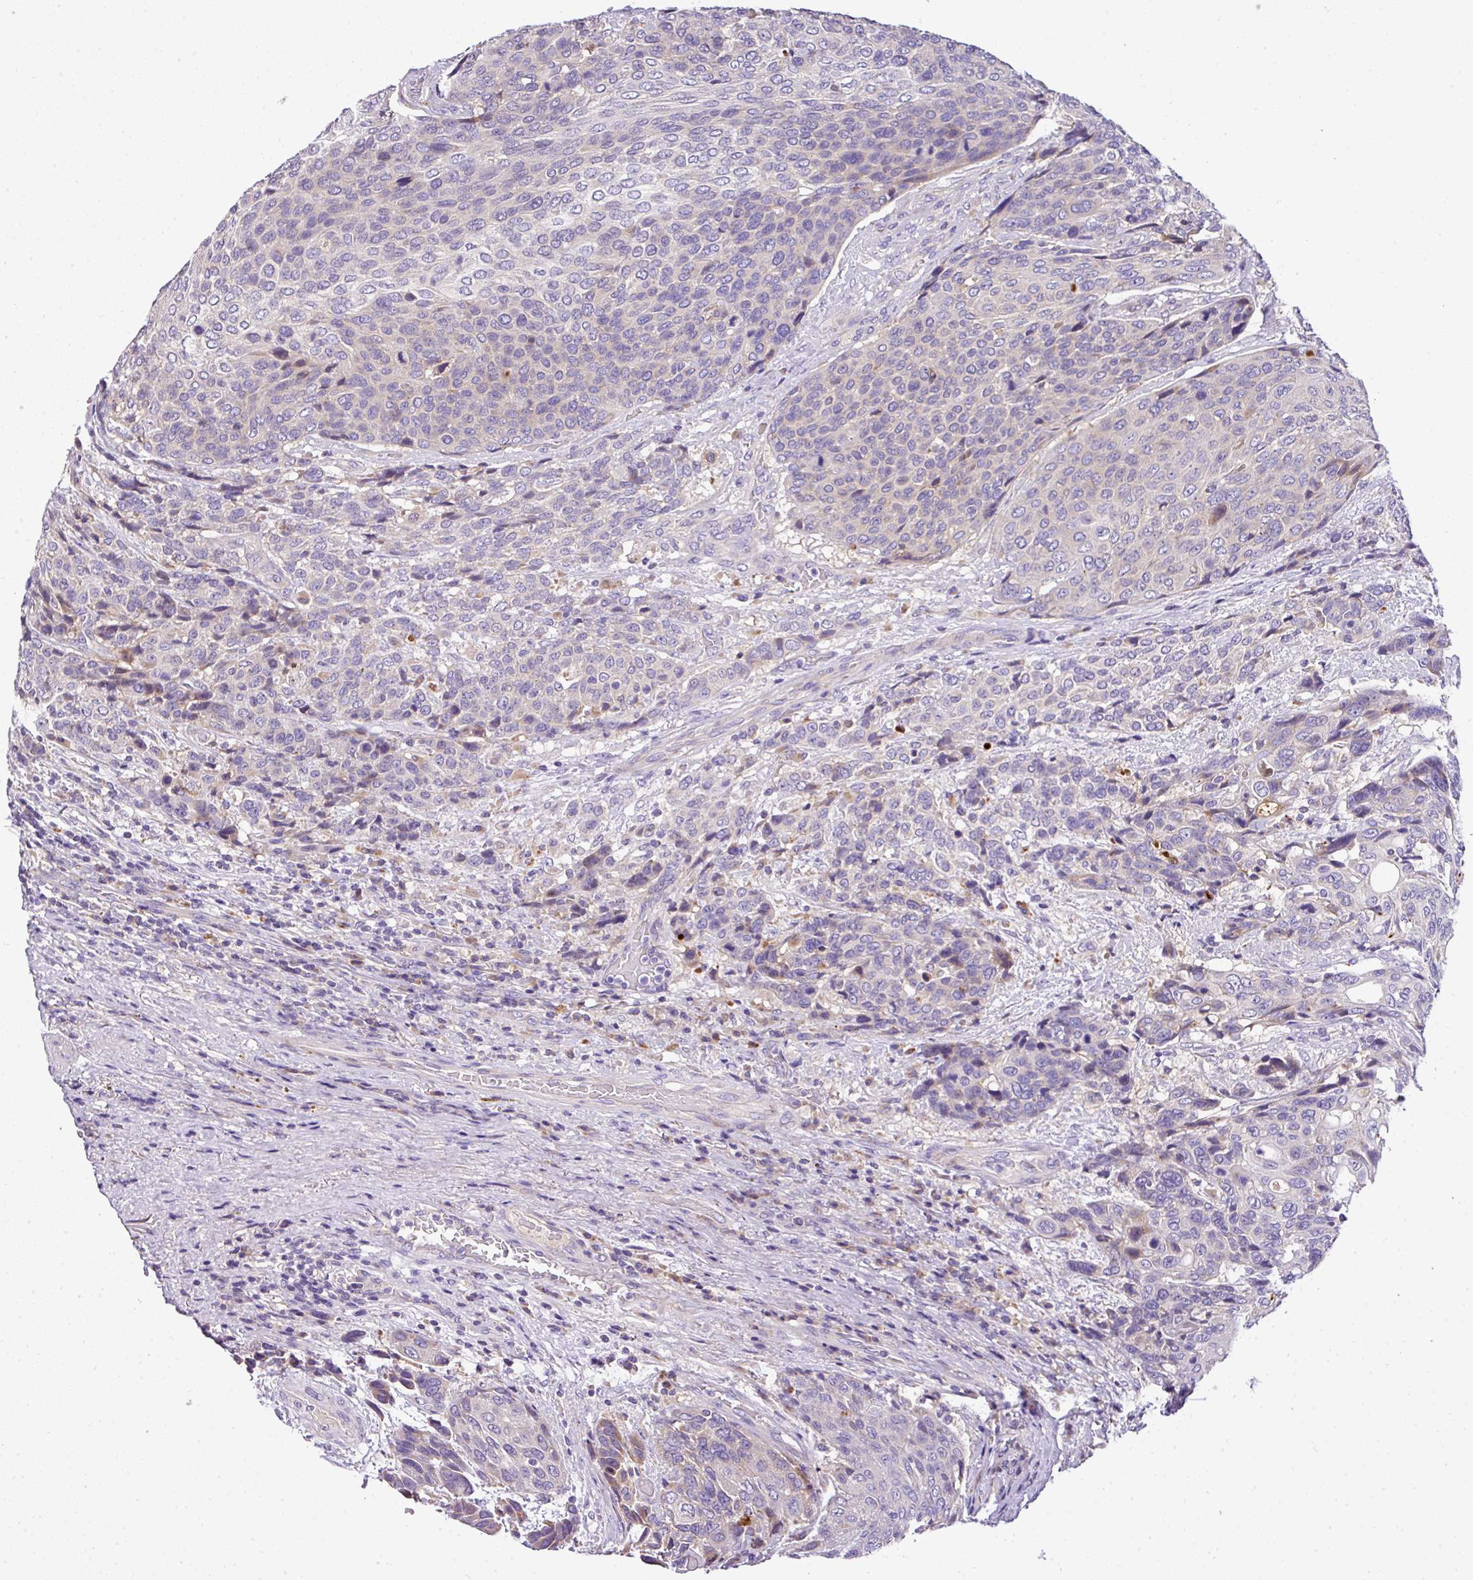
{"staining": {"intensity": "moderate", "quantity": "<25%", "location": "cytoplasmic/membranous"}, "tissue": "urothelial cancer", "cell_type": "Tumor cells", "image_type": "cancer", "snomed": [{"axis": "morphology", "description": "Urothelial carcinoma, High grade"}, {"axis": "topography", "description": "Urinary bladder"}], "caption": "A brown stain highlights moderate cytoplasmic/membranous expression of a protein in urothelial carcinoma (high-grade) tumor cells.", "gene": "ANXA2R", "patient": {"sex": "female", "age": 70}}